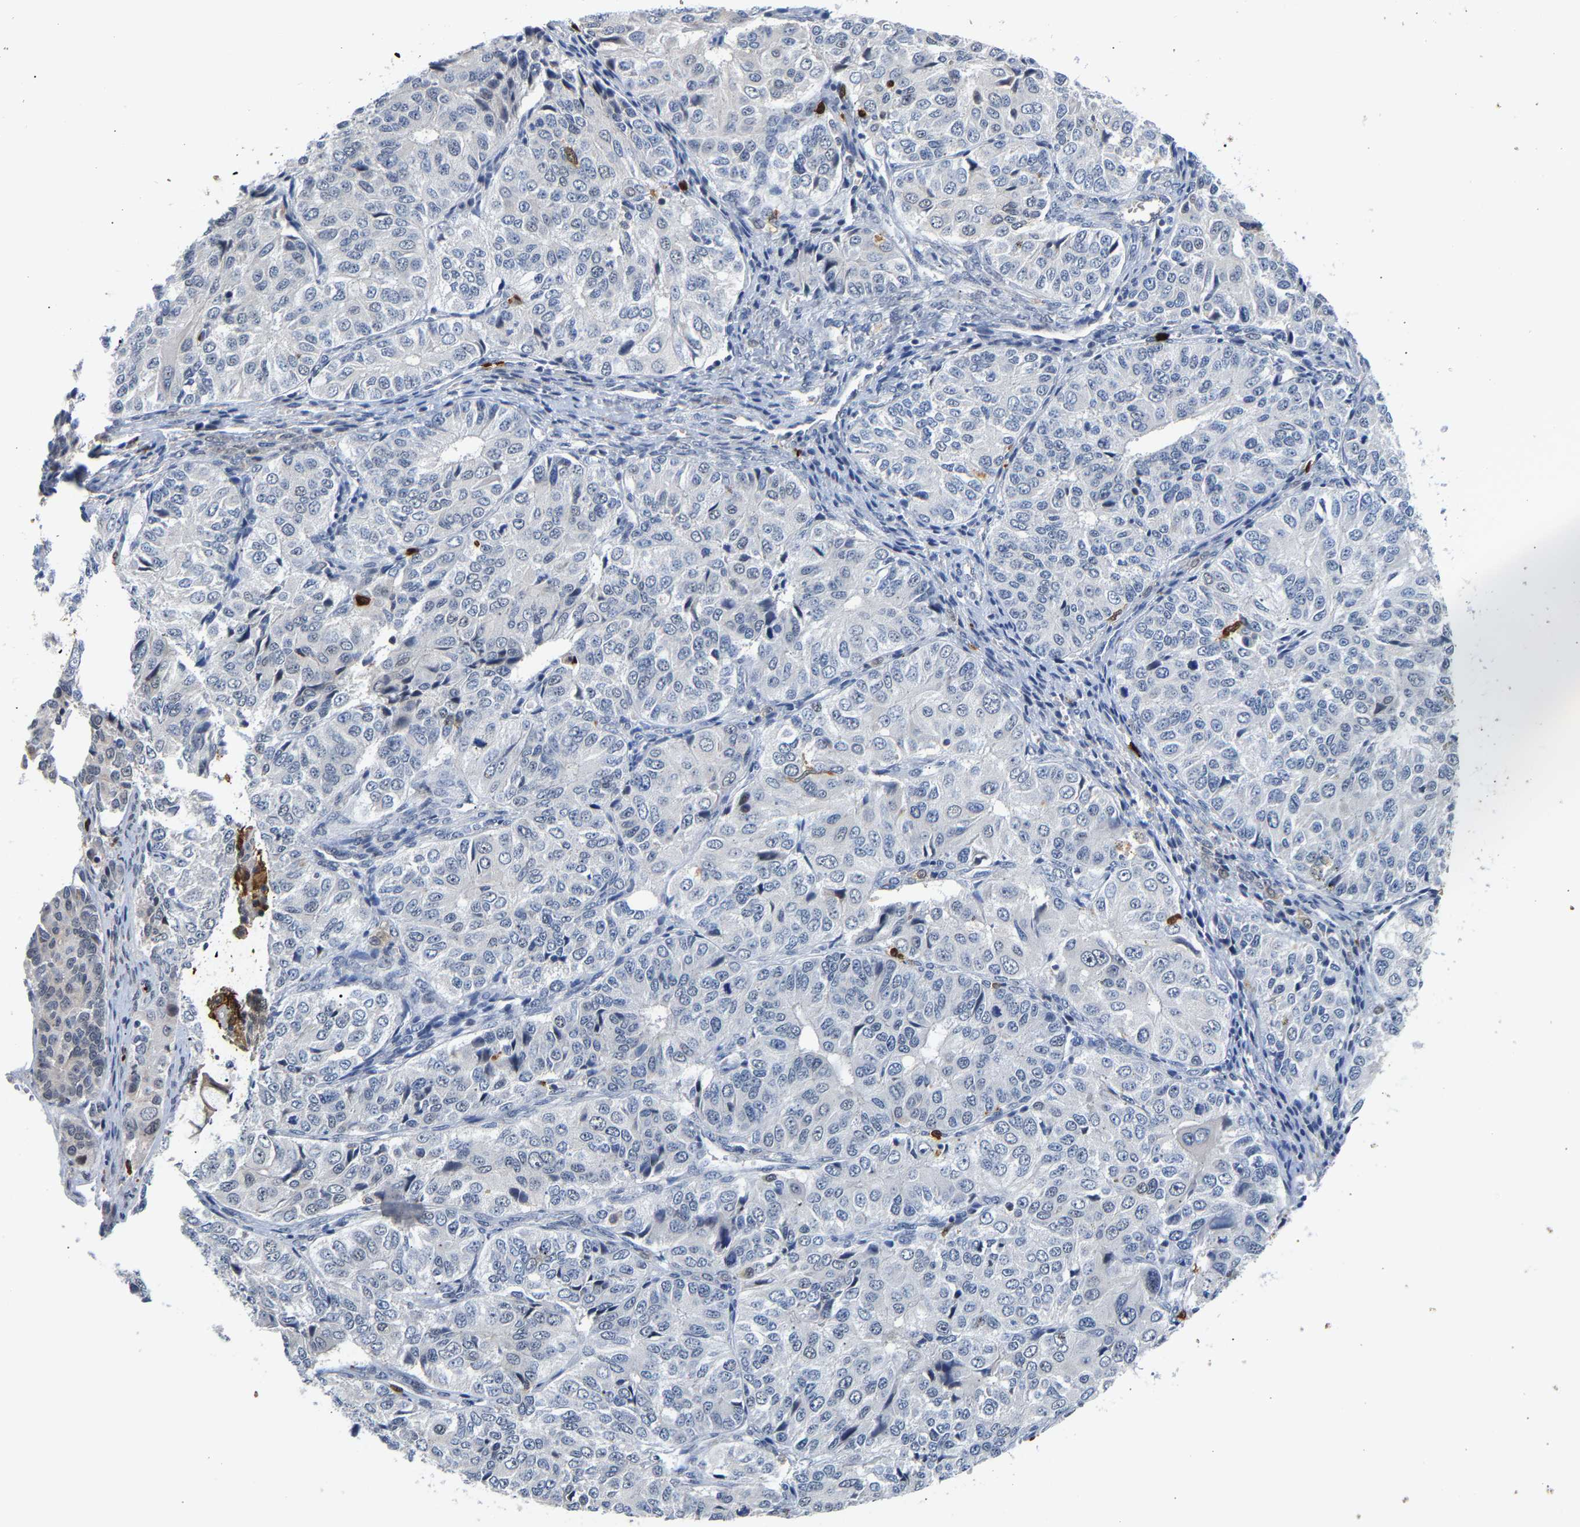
{"staining": {"intensity": "negative", "quantity": "none", "location": "none"}, "tissue": "ovarian cancer", "cell_type": "Tumor cells", "image_type": "cancer", "snomed": [{"axis": "morphology", "description": "Carcinoma, endometroid"}, {"axis": "topography", "description": "Ovary"}], "caption": "This image is of ovarian cancer (endometroid carcinoma) stained with IHC to label a protein in brown with the nuclei are counter-stained blue. There is no staining in tumor cells.", "gene": "TDRD7", "patient": {"sex": "female", "age": 51}}